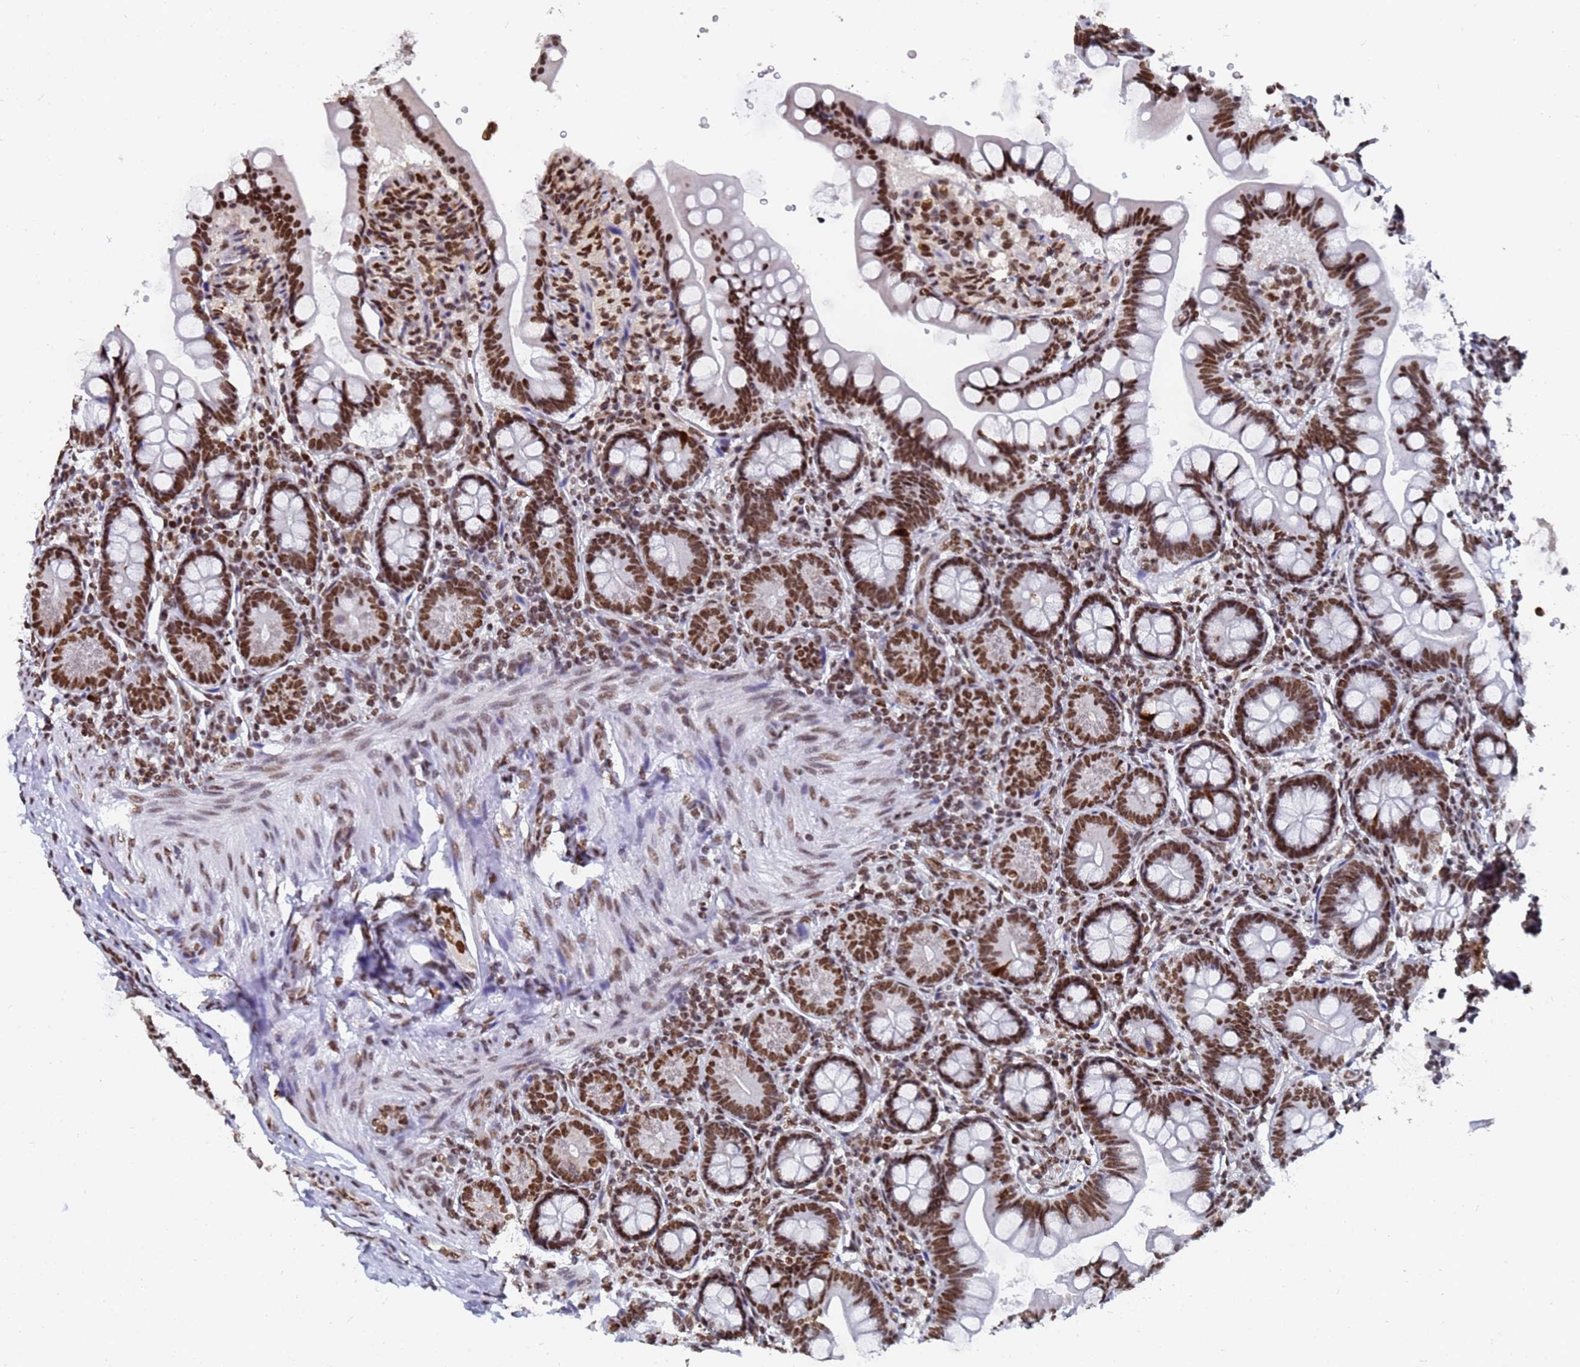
{"staining": {"intensity": "strong", "quantity": ">75%", "location": "nuclear"}, "tissue": "small intestine", "cell_type": "Glandular cells", "image_type": "normal", "snomed": [{"axis": "morphology", "description": "Normal tissue, NOS"}, {"axis": "topography", "description": "Small intestine"}], "caption": "Strong nuclear protein staining is appreciated in about >75% of glandular cells in small intestine. The staining was performed using DAB to visualize the protein expression in brown, while the nuclei were stained in blue with hematoxylin (Magnification: 20x).", "gene": "RAVER2", "patient": {"sex": "male", "age": 7}}